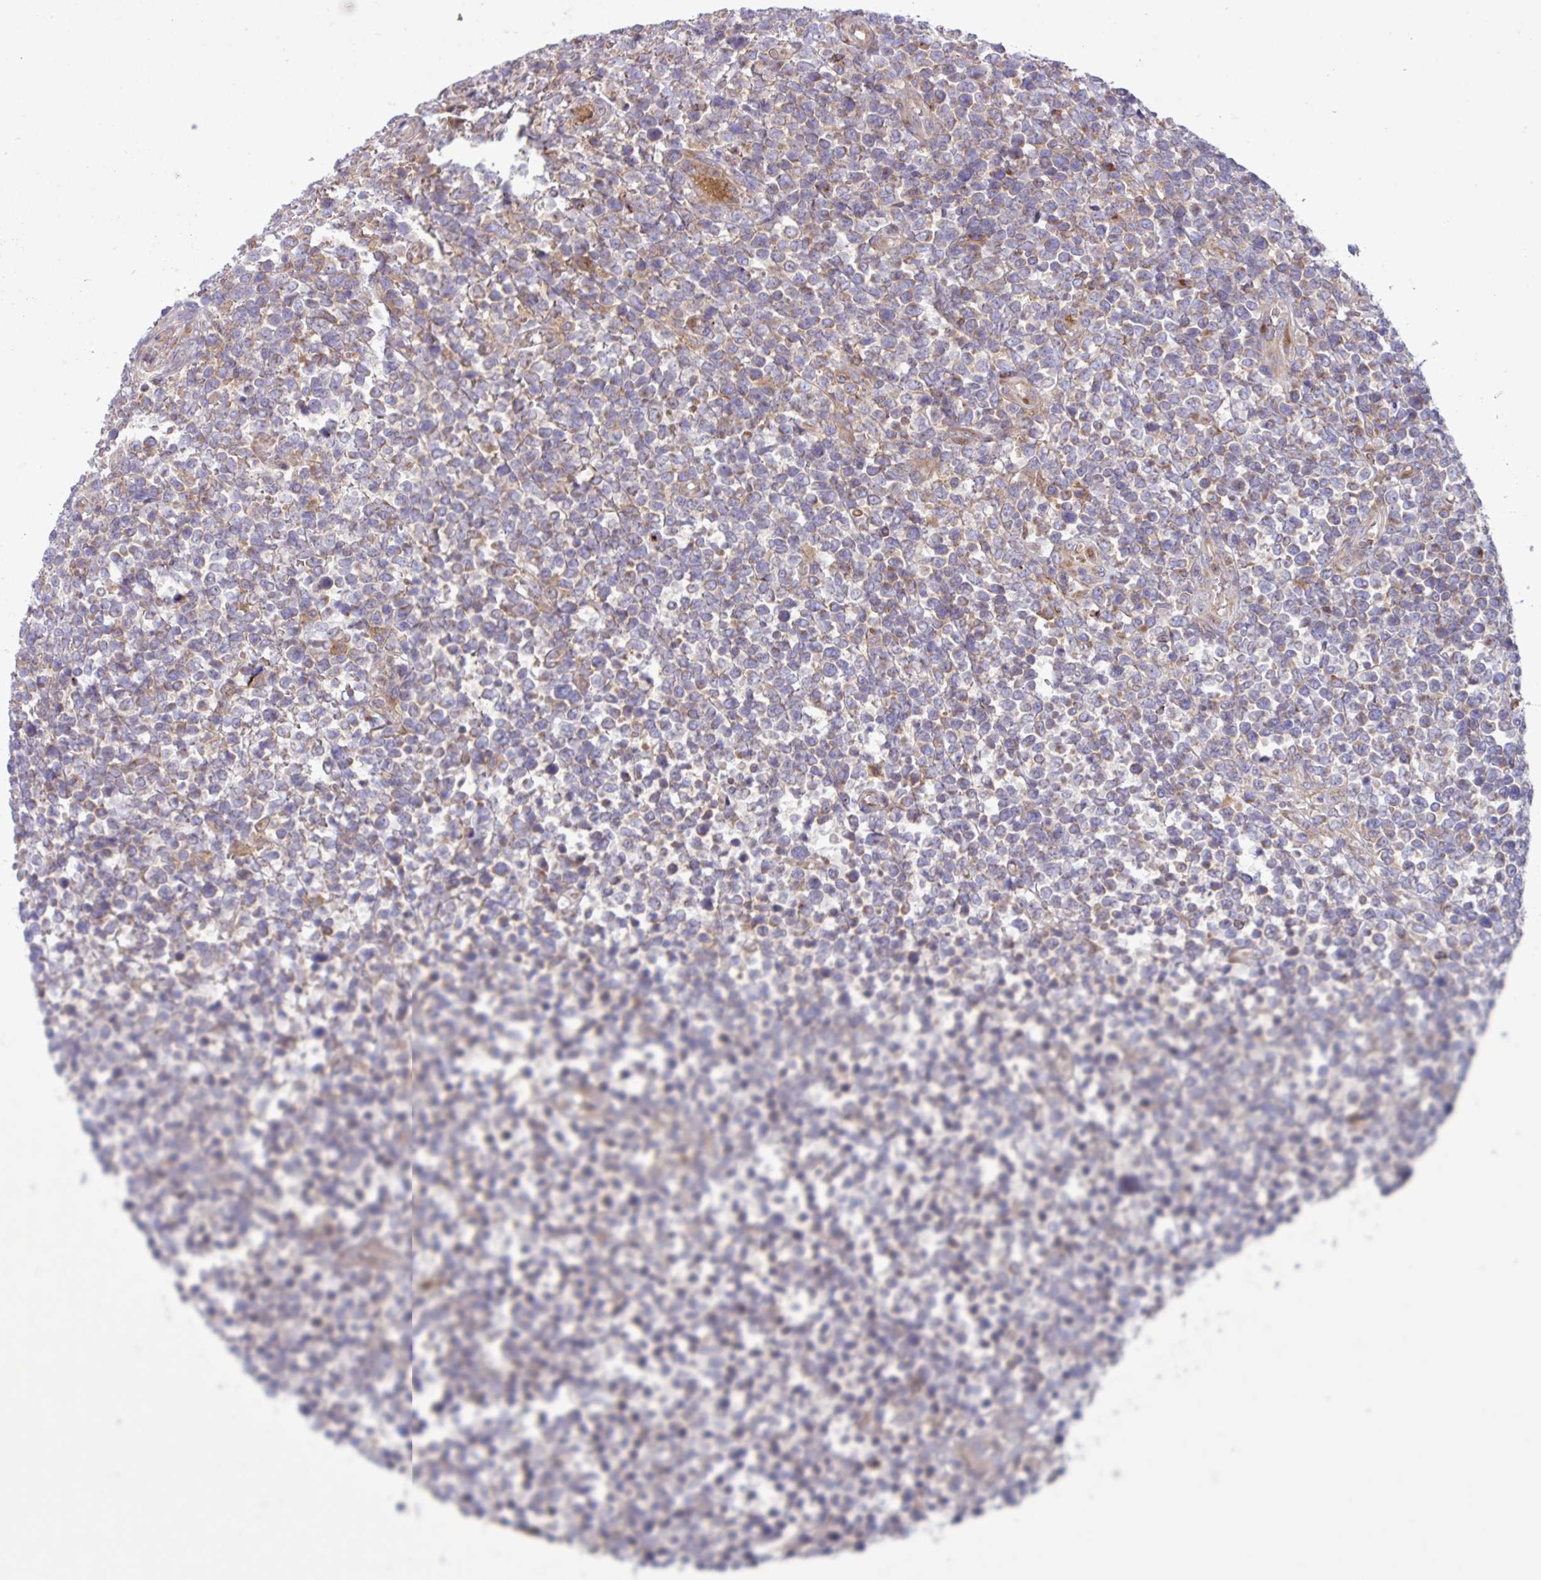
{"staining": {"intensity": "weak", "quantity": "<25%", "location": "cytoplasmic/membranous"}, "tissue": "lymphoma", "cell_type": "Tumor cells", "image_type": "cancer", "snomed": [{"axis": "morphology", "description": "Malignant lymphoma, non-Hodgkin's type, High grade"}, {"axis": "topography", "description": "Soft tissue"}], "caption": "Micrograph shows no protein expression in tumor cells of lymphoma tissue.", "gene": "RAB19", "patient": {"sex": "female", "age": 56}}